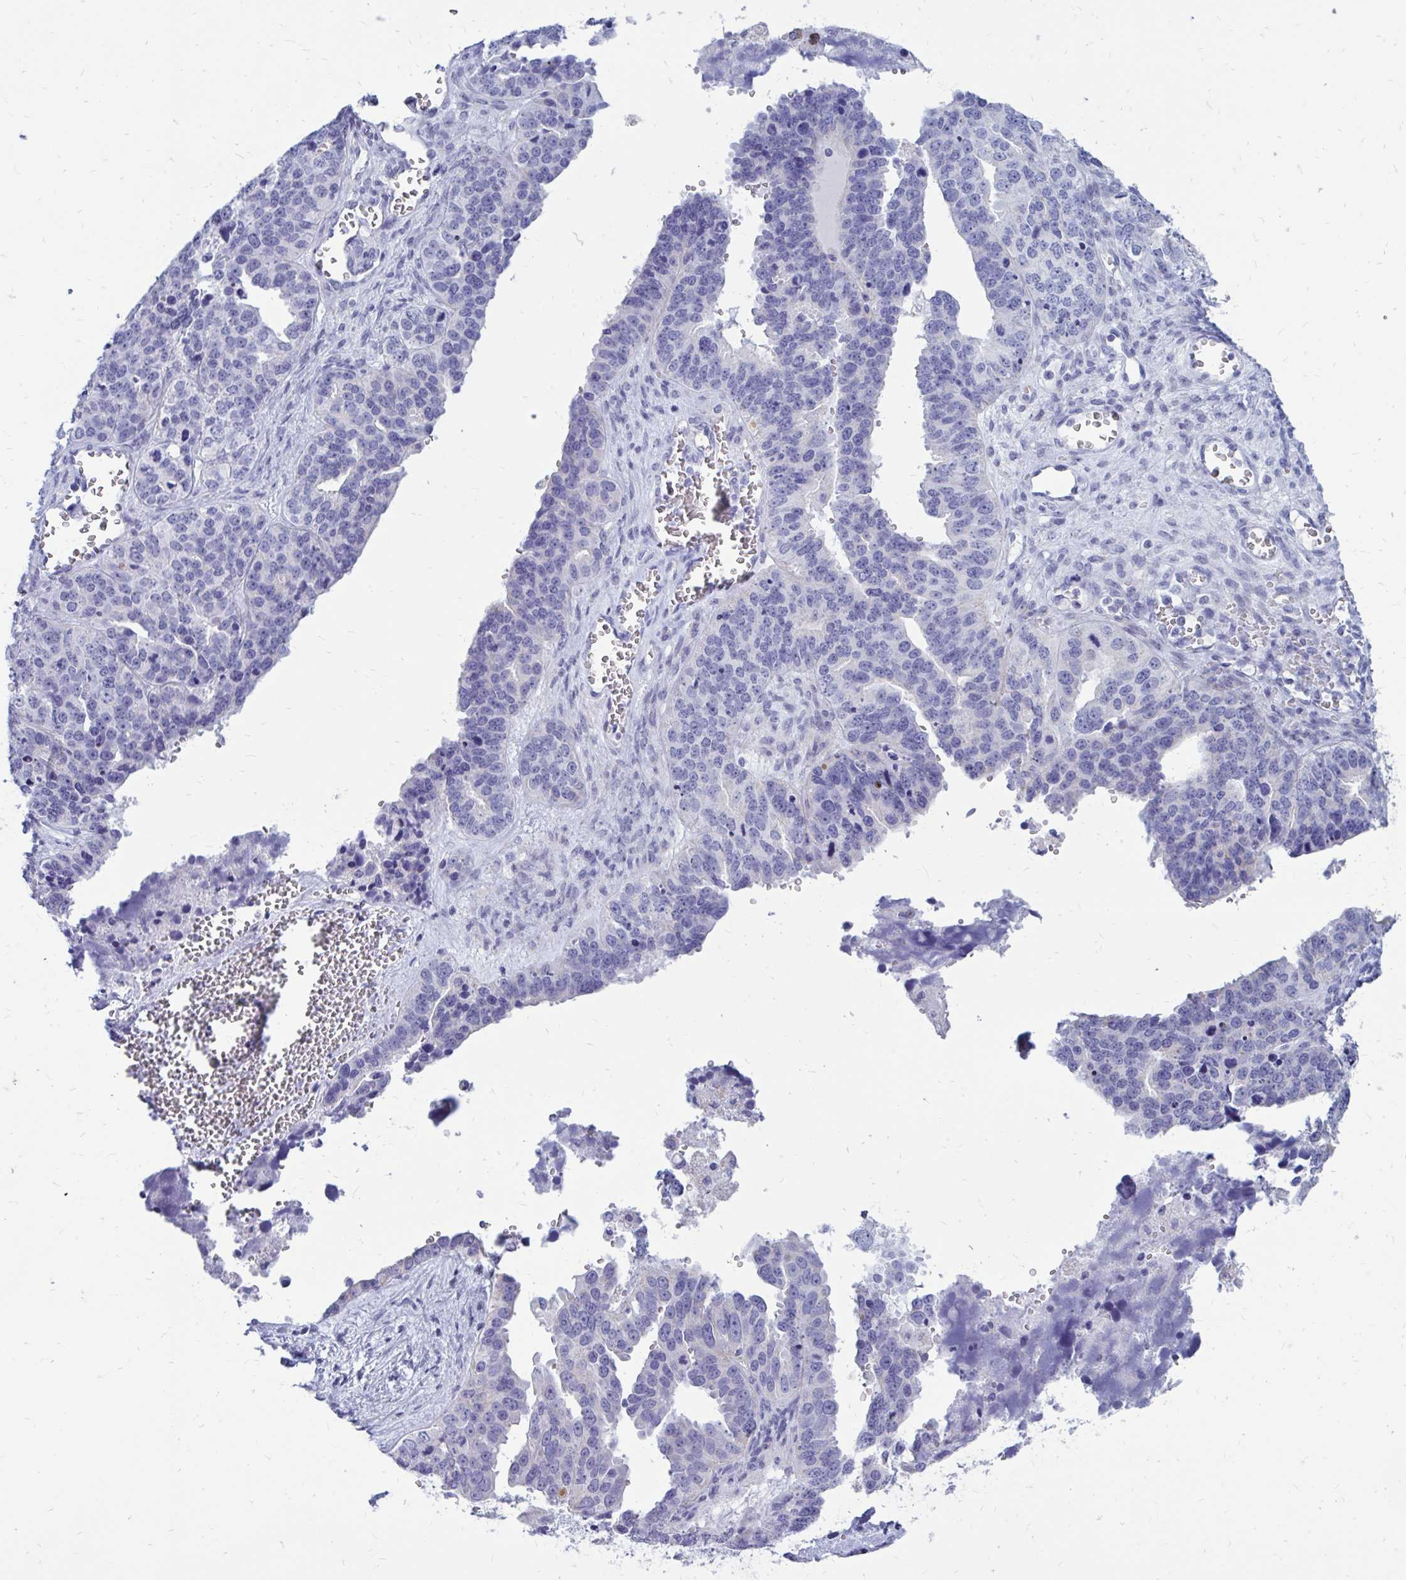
{"staining": {"intensity": "negative", "quantity": "none", "location": "none"}, "tissue": "ovarian cancer", "cell_type": "Tumor cells", "image_type": "cancer", "snomed": [{"axis": "morphology", "description": "Cystadenocarcinoma, serous, NOS"}, {"axis": "topography", "description": "Ovary"}], "caption": "Ovarian cancer (serous cystadenocarcinoma) was stained to show a protein in brown. There is no significant staining in tumor cells. (DAB immunohistochemistry (IHC), high magnification).", "gene": "IGSF5", "patient": {"sex": "female", "age": 76}}